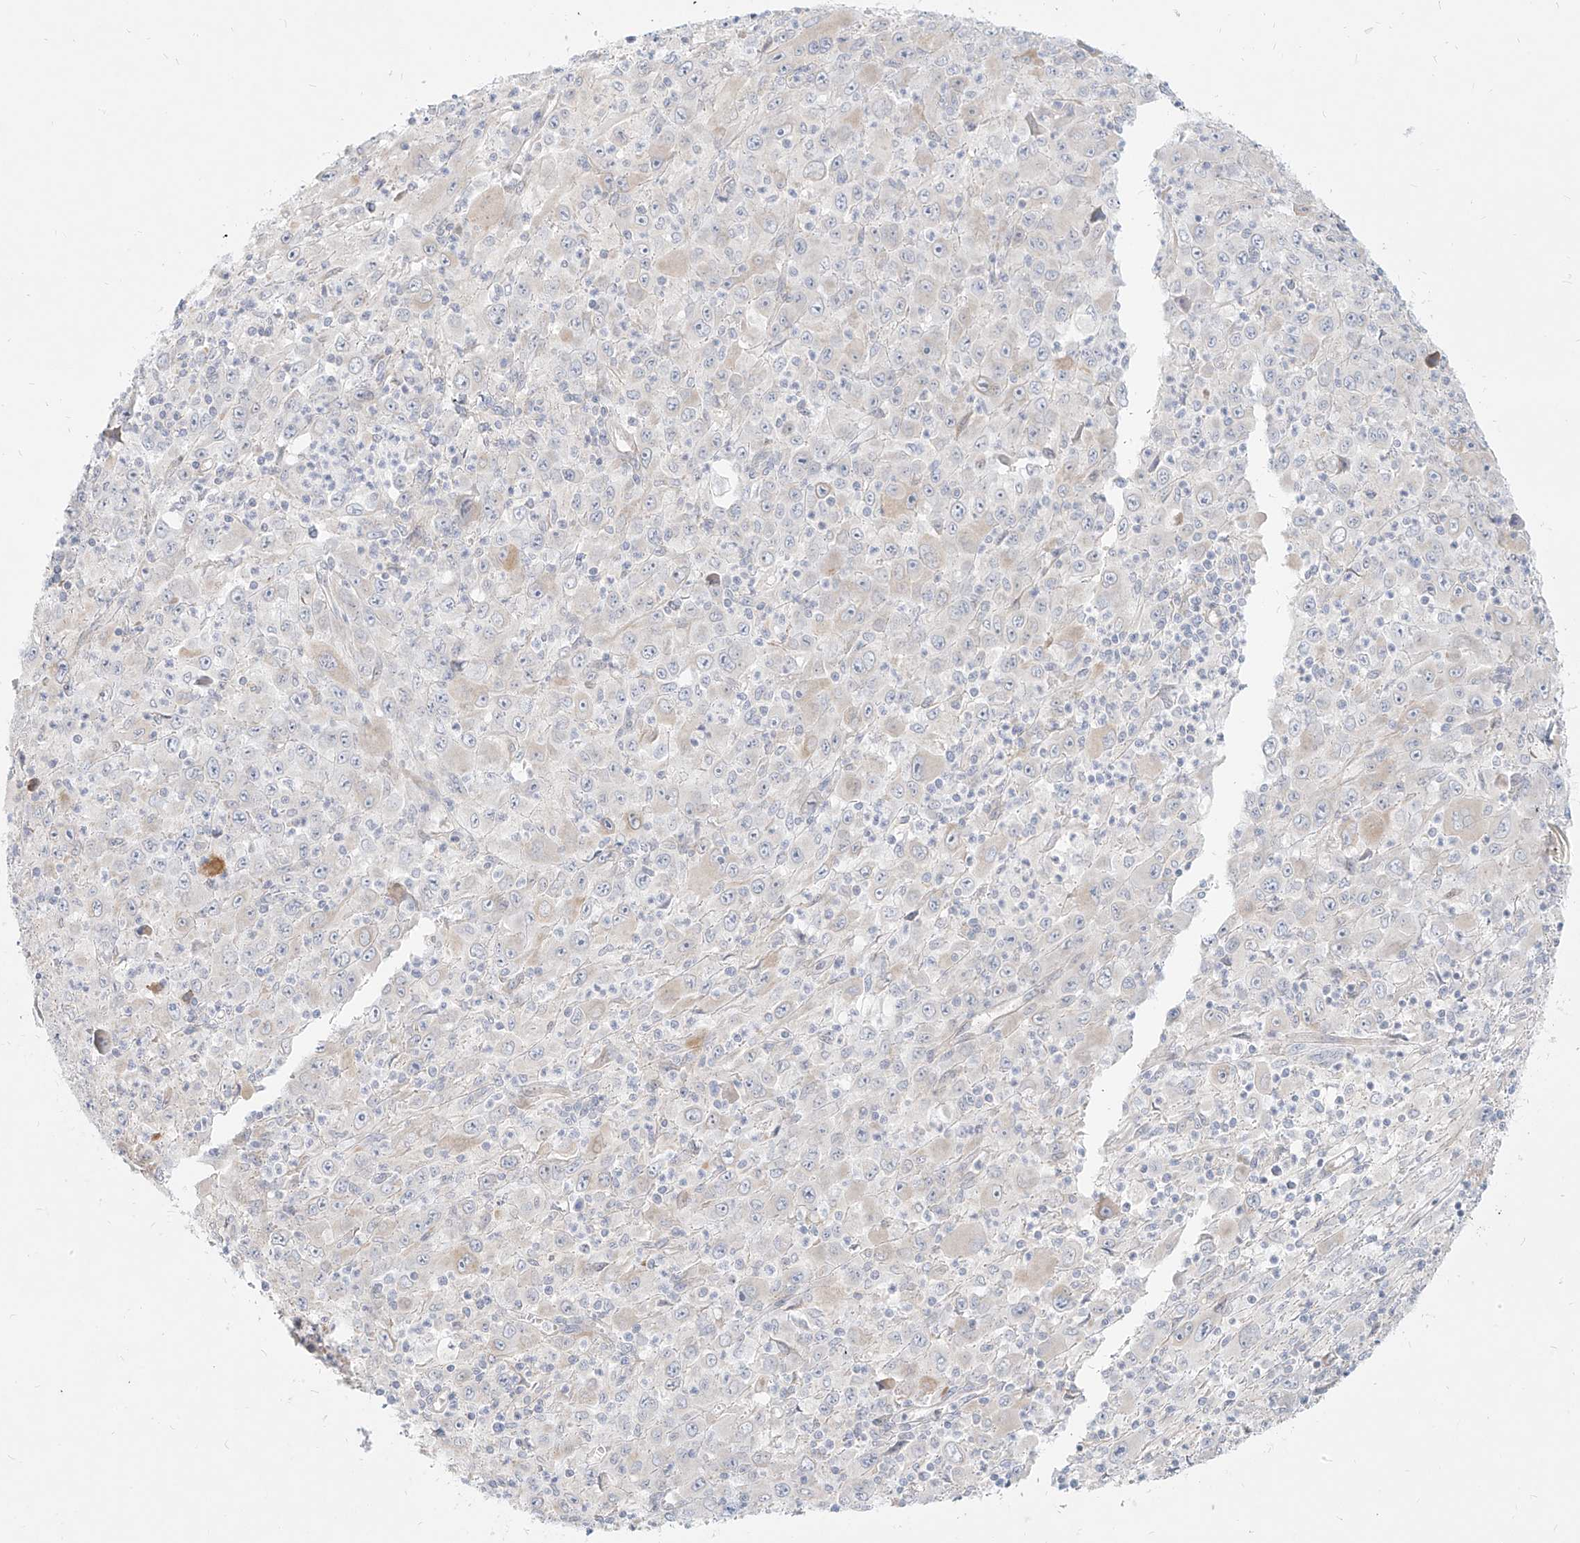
{"staining": {"intensity": "weak", "quantity": "<25%", "location": "cytoplasmic/membranous"}, "tissue": "melanoma", "cell_type": "Tumor cells", "image_type": "cancer", "snomed": [{"axis": "morphology", "description": "Malignant melanoma, Metastatic site"}, {"axis": "topography", "description": "Skin"}], "caption": "A micrograph of melanoma stained for a protein demonstrates no brown staining in tumor cells.", "gene": "ITPKB", "patient": {"sex": "female", "age": 56}}